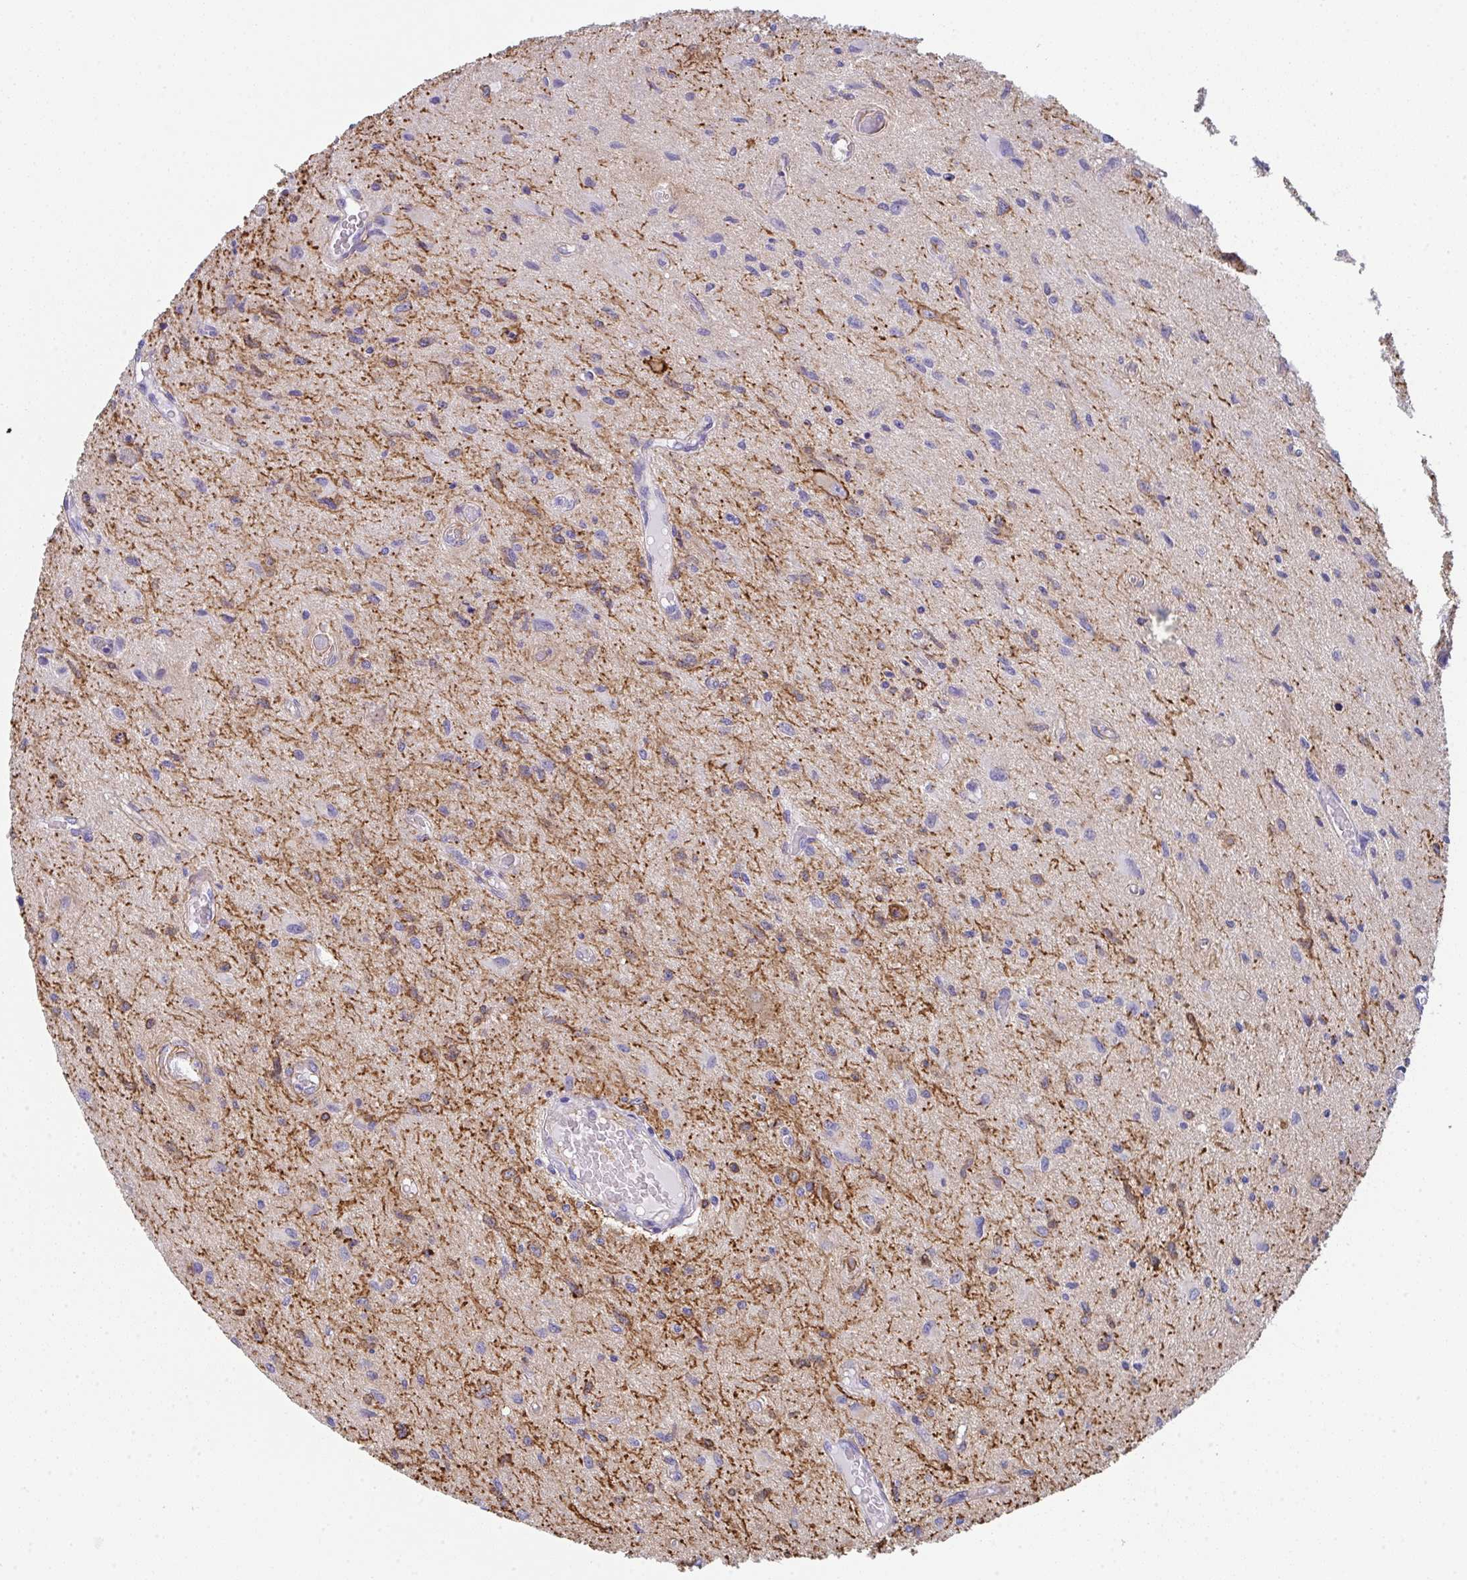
{"staining": {"intensity": "moderate", "quantity": "25%-75%", "location": "cytoplasmic/membranous"}, "tissue": "glioma", "cell_type": "Tumor cells", "image_type": "cancer", "snomed": [{"axis": "morphology", "description": "Glioma, malignant, High grade"}, {"axis": "topography", "description": "Brain"}], "caption": "Immunohistochemistry (IHC) image of glioma stained for a protein (brown), which reveals medium levels of moderate cytoplasmic/membranous positivity in approximately 25%-75% of tumor cells.", "gene": "DBN1", "patient": {"sex": "male", "age": 67}}